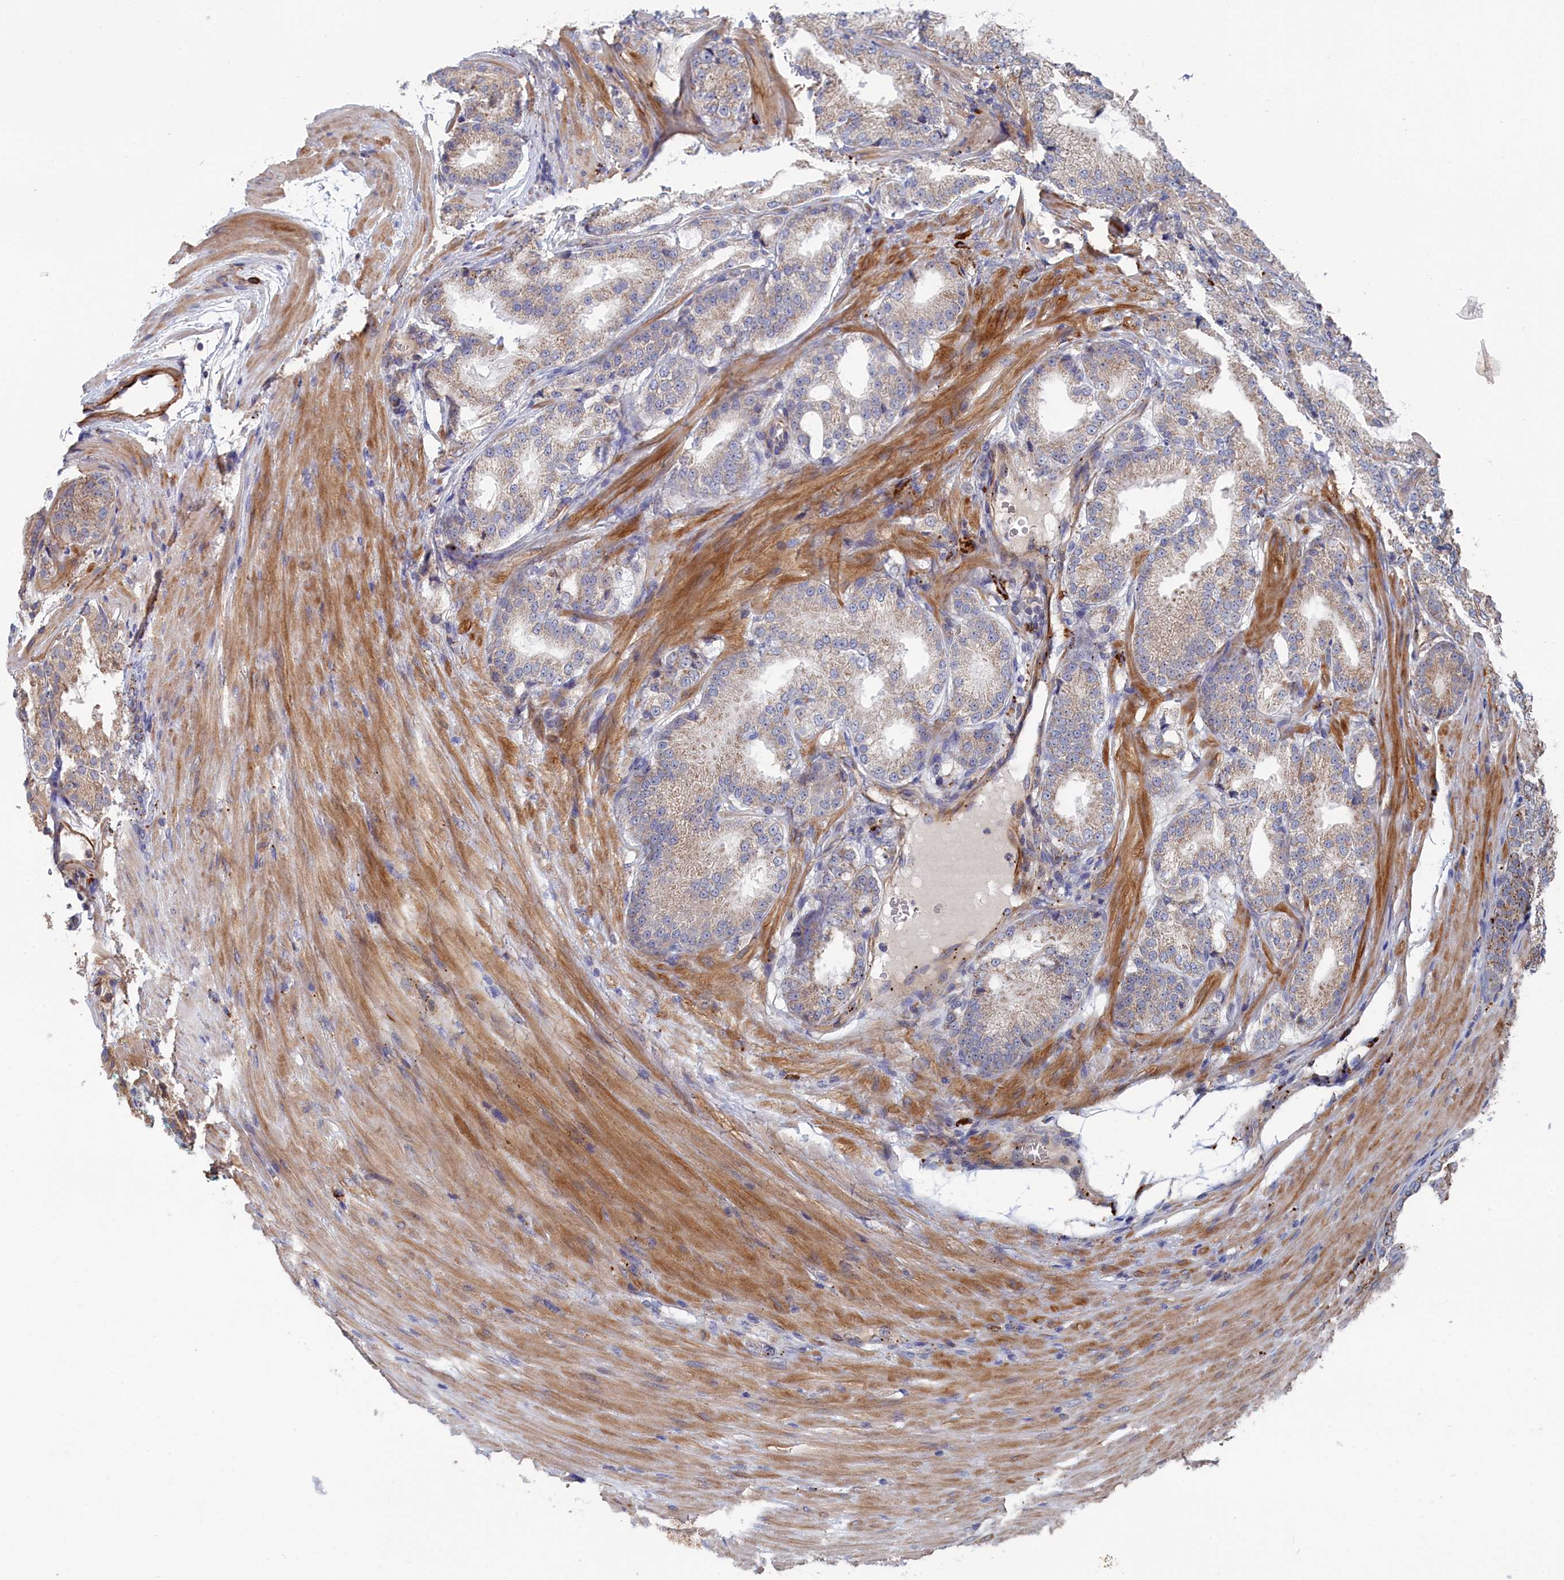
{"staining": {"intensity": "weak", "quantity": ">75%", "location": "cytoplasmic/membranous"}, "tissue": "prostate cancer", "cell_type": "Tumor cells", "image_type": "cancer", "snomed": [{"axis": "morphology", "description": "Adenocarcinoma, Low grade"}, {"axis": "topography", "description": "Prostate"}], "caption": "High-magnification brightfield microscopy of adenocarcinoma (low-grade) (prostate) stained with DAB (3,3'-diaminobenzidine) (brown) and counterstained with hematoxylin (blue). tumor cells exhibit weak cytoplasmic/membranous expression is appreciated in about>75% of cells.", "gene": "FILIP1L", "patient": {"sex": "male", "age": 59}}